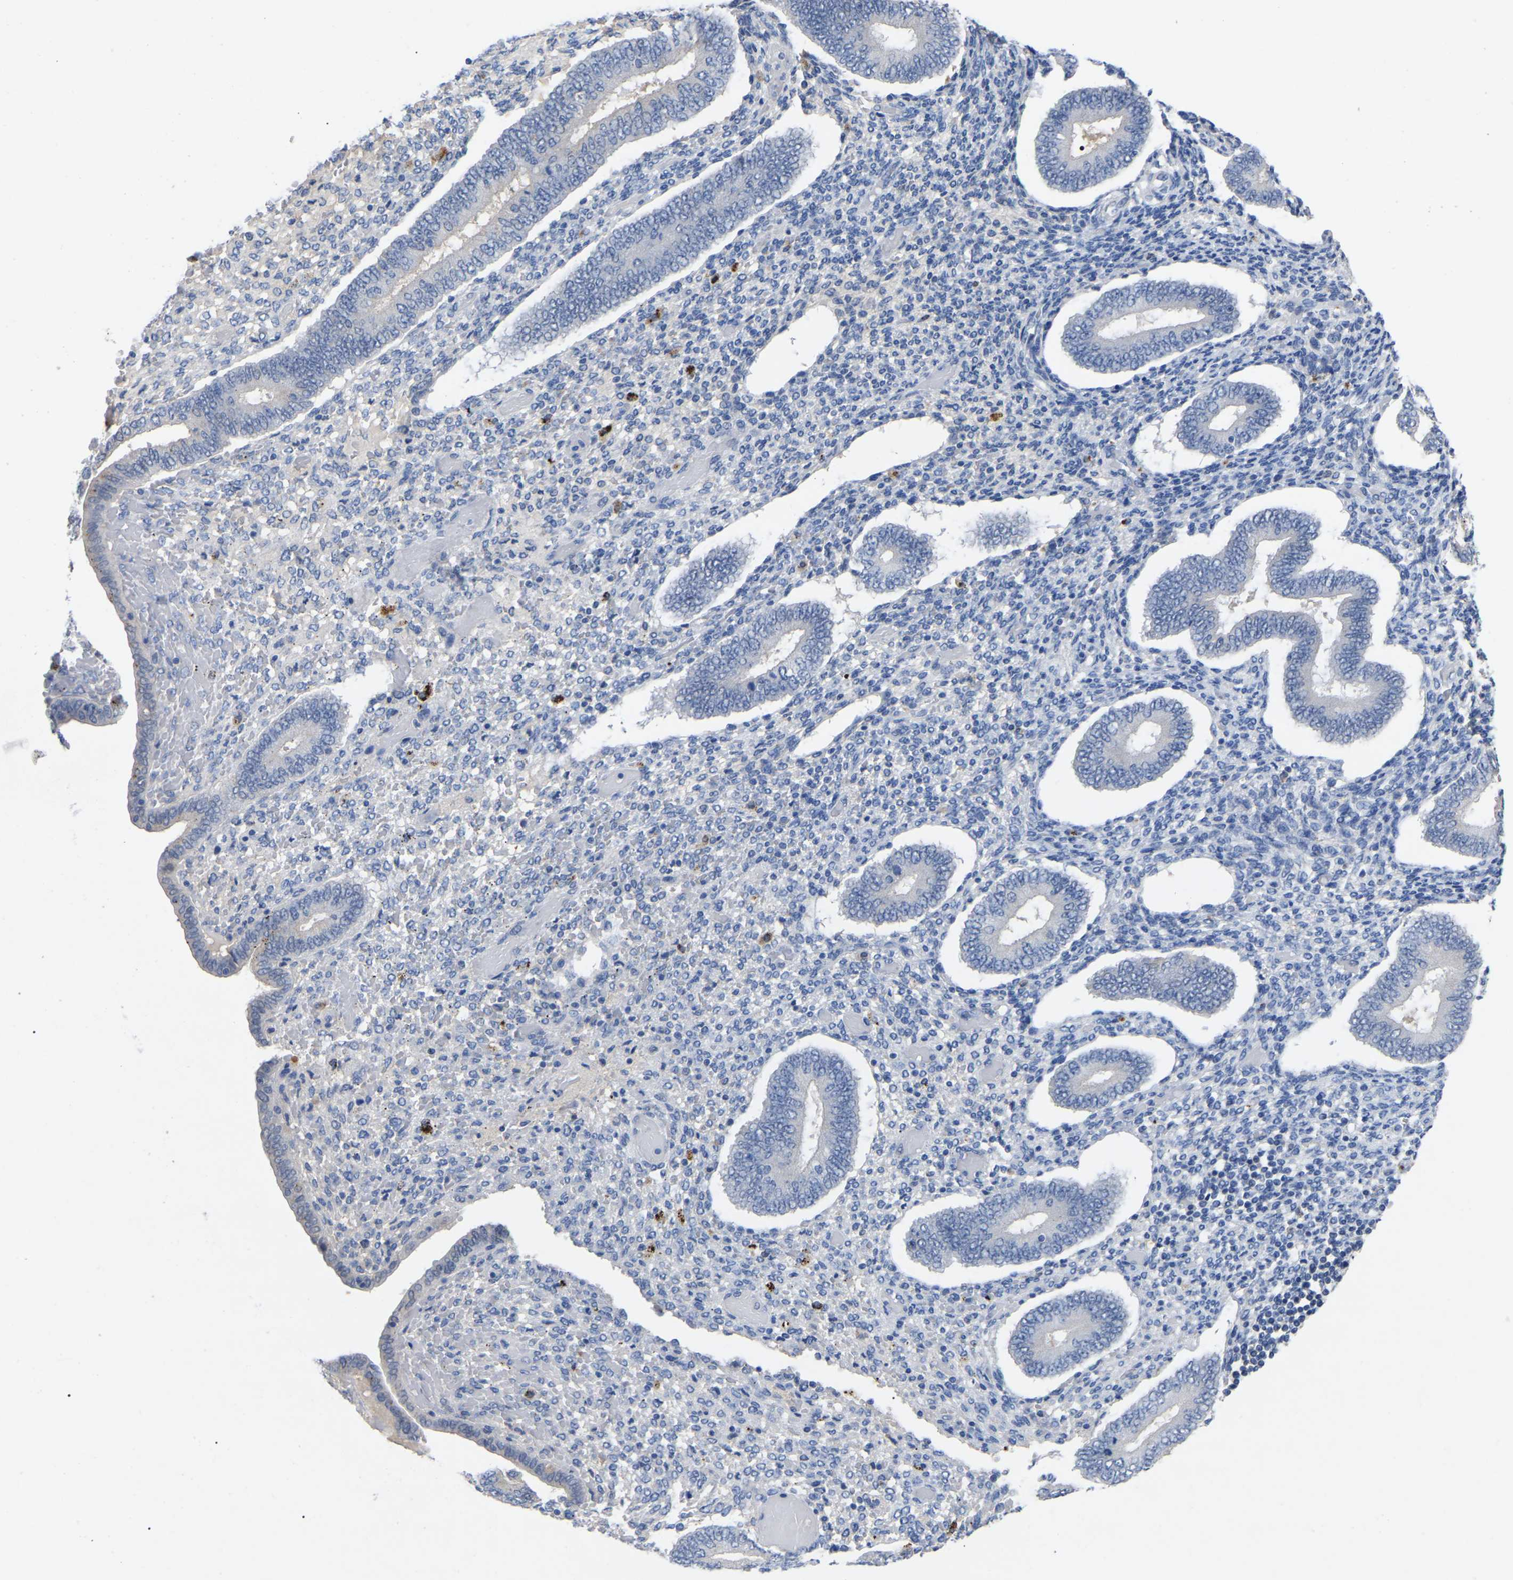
{"staining": {"intensity": "negative", "quantity": "none", "location": "none"}, "tissue": "endometrium", "cell_type": "Cells in endometrial stroma", "image_type": "normal", "snomed": [{"axis": "morphology", "description": "Normal tissue, NOS"}, {"axis": "topography", "description": "Endometrium"}], "caption": "Immunohistochemical staining of unremarkable endometrium demonstrates no significant positivity in cells in endometrial stroma. (DAB (3,3'-diaminobenzidine) IHC visualized using brightfield microscopy, high magnification).", "gene": "SMPD2", "patient": {"sex": "female", "age": 42}}